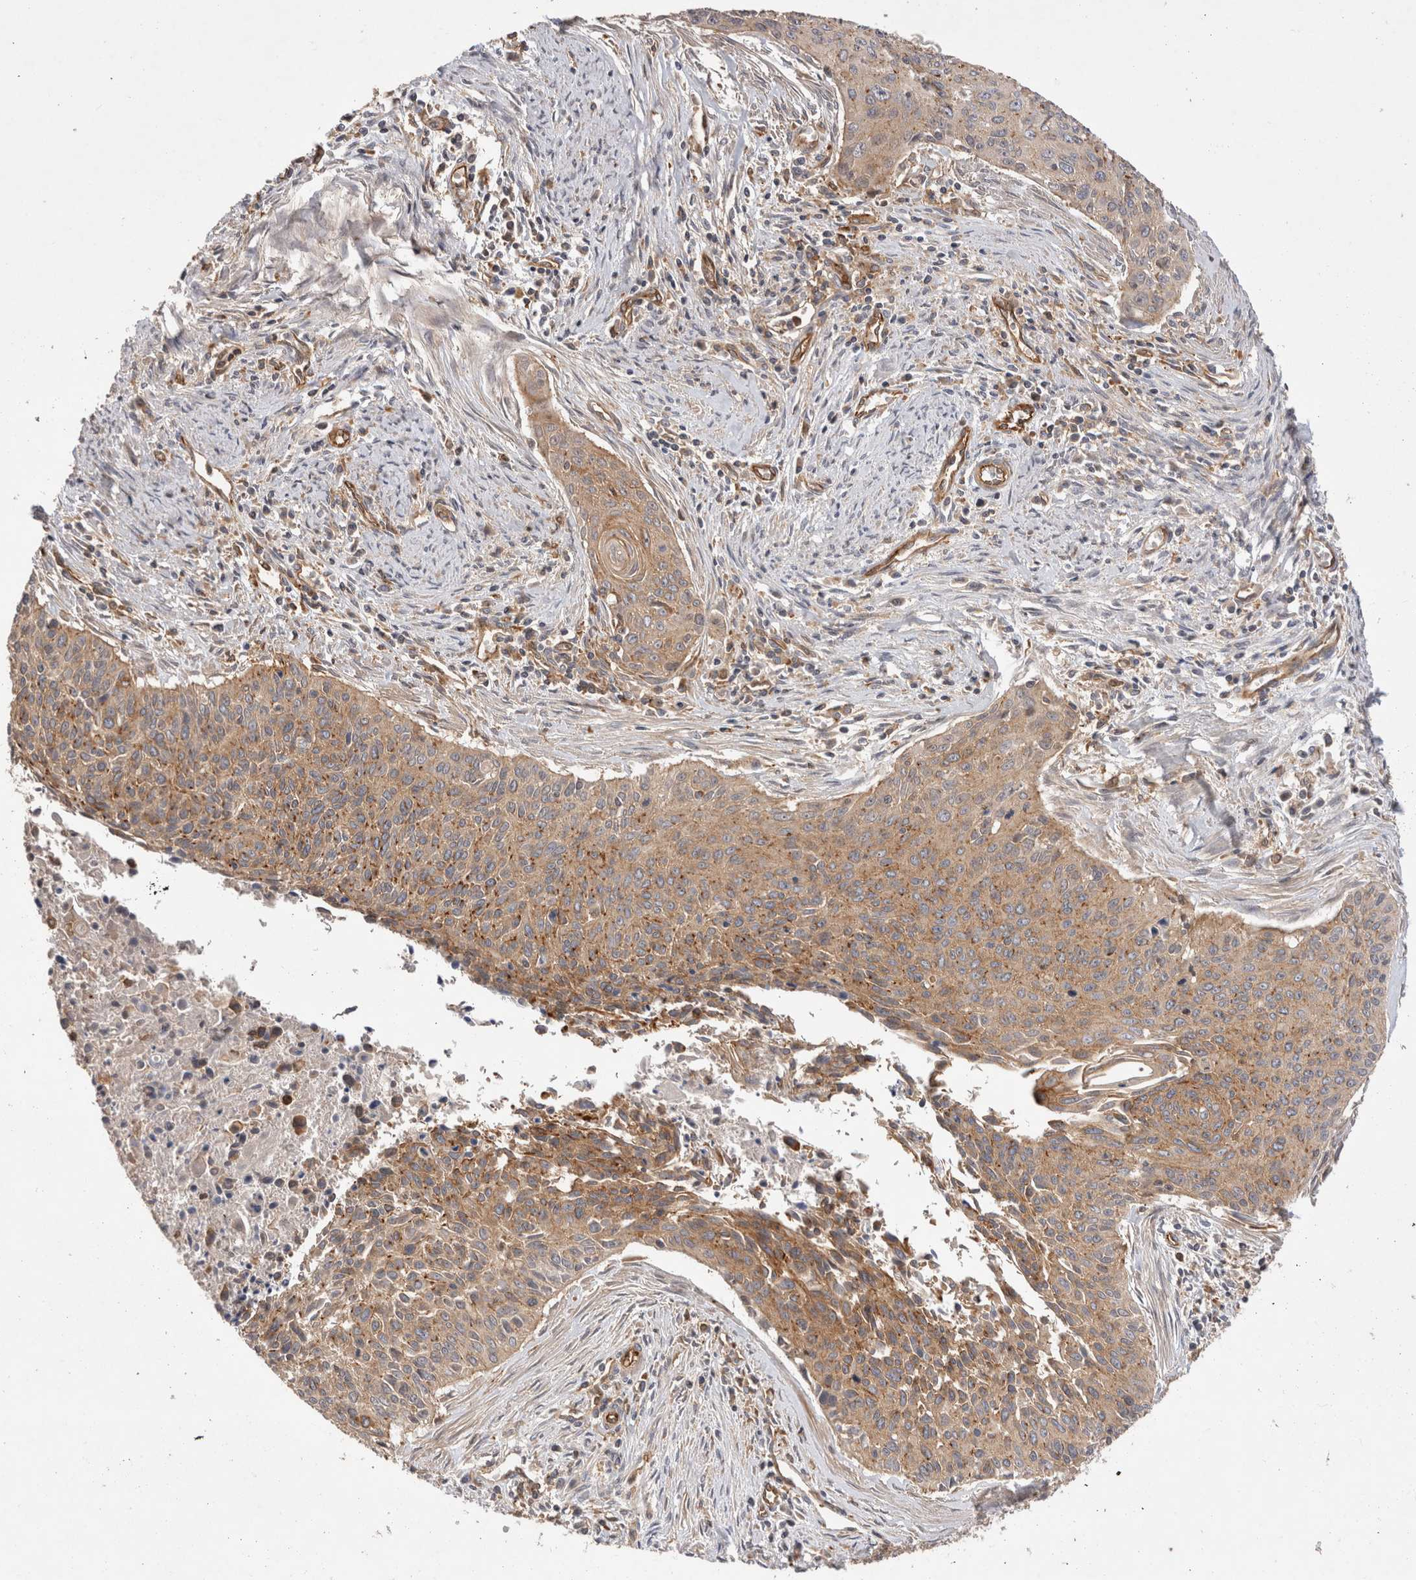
{"staining": {"intensity": "moderate", "quantity": ">75%", "location": "cytoplasmic/membranous"}, "tissue": "cervical cancer", "cell_type": "Tumor cells", "image_type": "cancer", "snomed": [{"axis": "morphology", "description": "Squamous cell carcinoma, NOS"}, {"axis": "topography", "description": "Cervix"}], "caption": "About >75% of tumor cells in human squamous cell carcinoma (cervical) reveal moderate cytoplasmic/membranous protein positivity as visualized by brown immunohistochemical staining.", "gene": "BNIP2", "patient": {"sex": "female", "age": 55}}